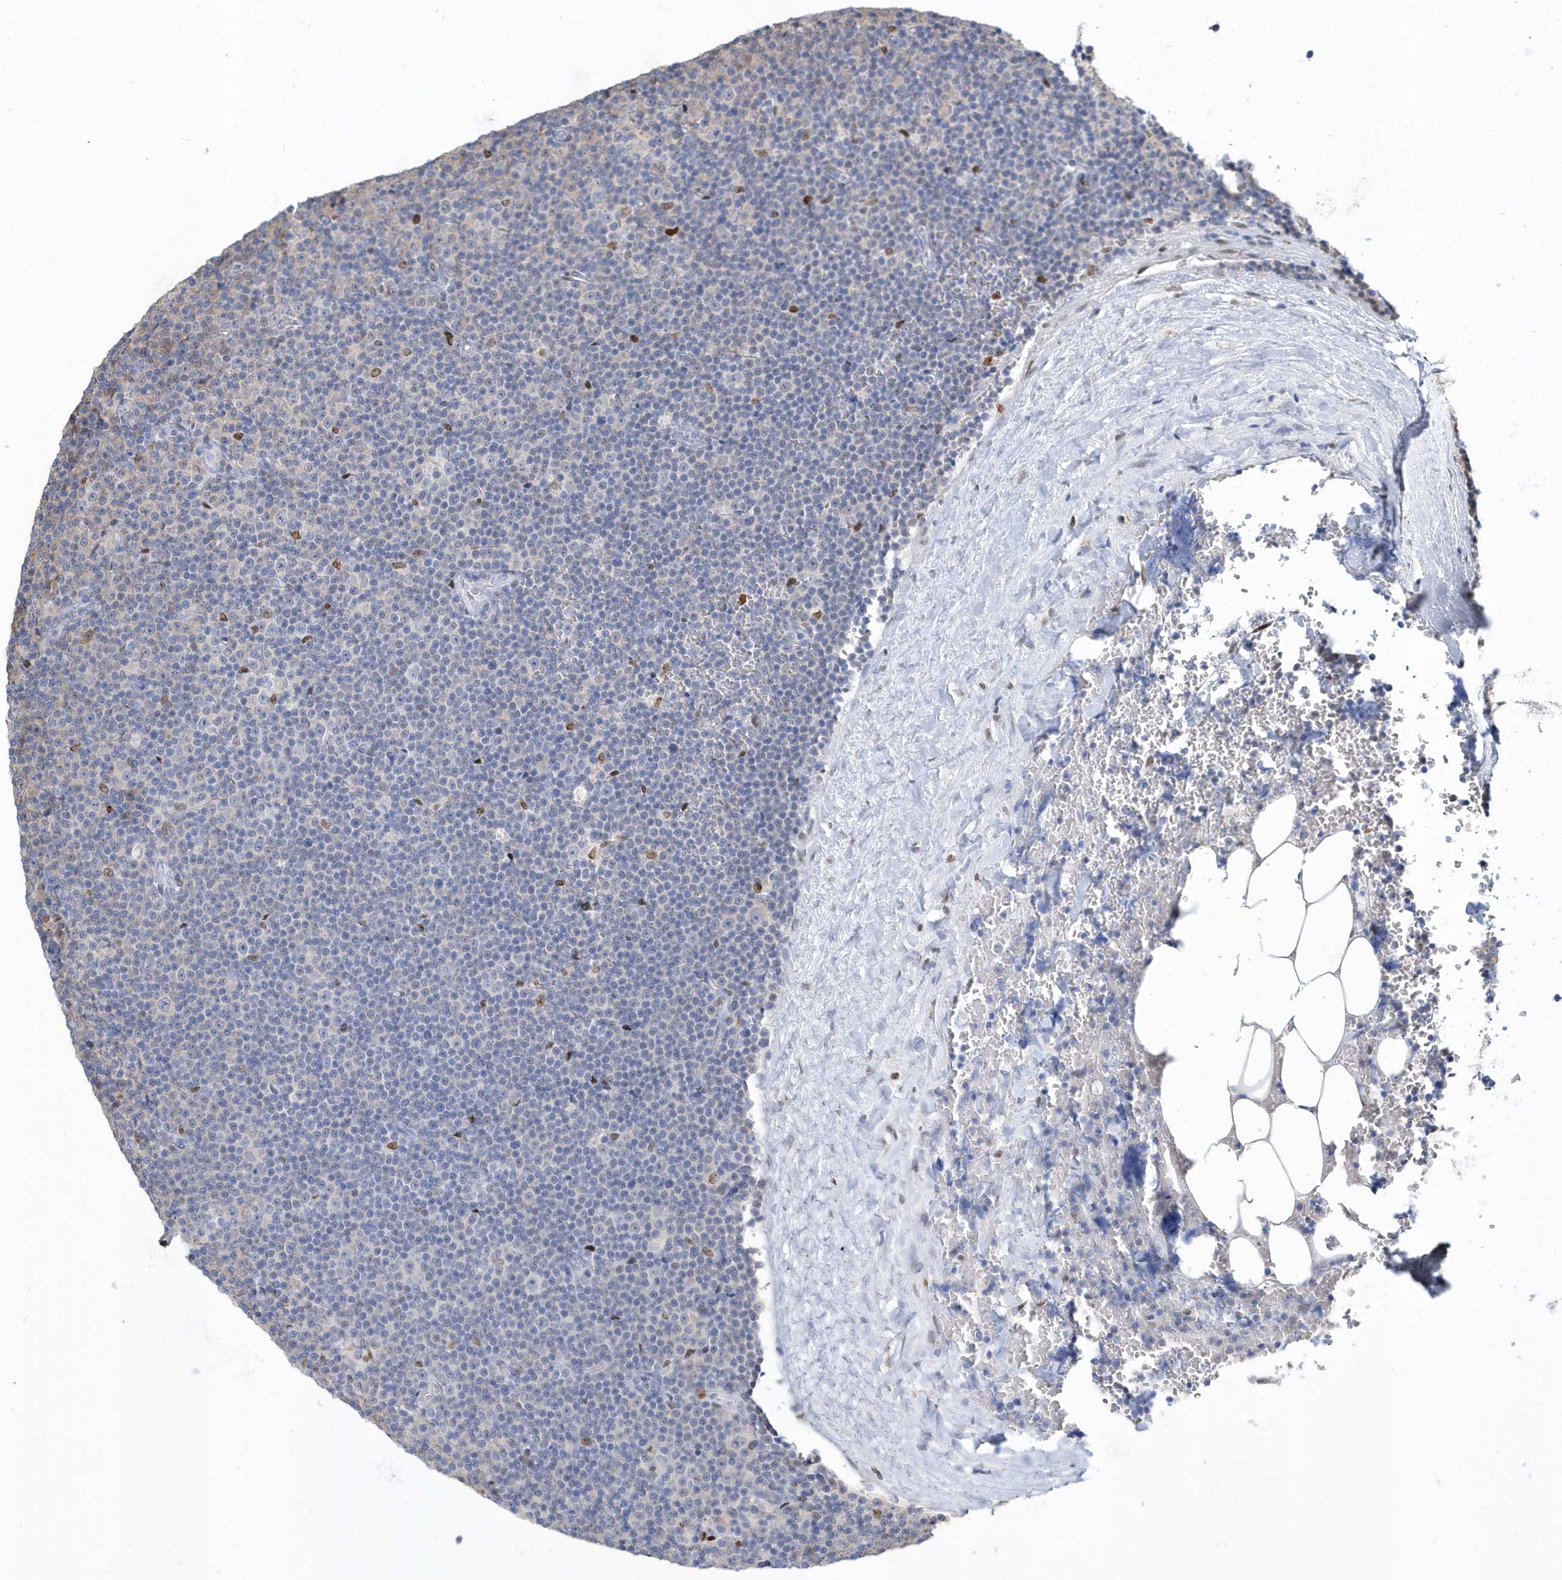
{"staining": {"intensity": "negative", "quantity": "none", "location": "none"}, "tissue": "lymphoma", "cell_type": "Tumor cells", "image_type": "cancer", "snomed": [{"axis": "morphology", "description": "Malignant lymphoma, non-Hodgkin's type, Low grade"}, {"axis": "topography", "description": "Lymph node"}], "caption": "Lymphoma was stained to show a protein in brown. There is no significant positivity in tumor cells. (Immunohistochemistry, brightfield microscopy, high magnification).", "gene": "MACROH2A2", "patient": {"sex": "female", "age": 67}}